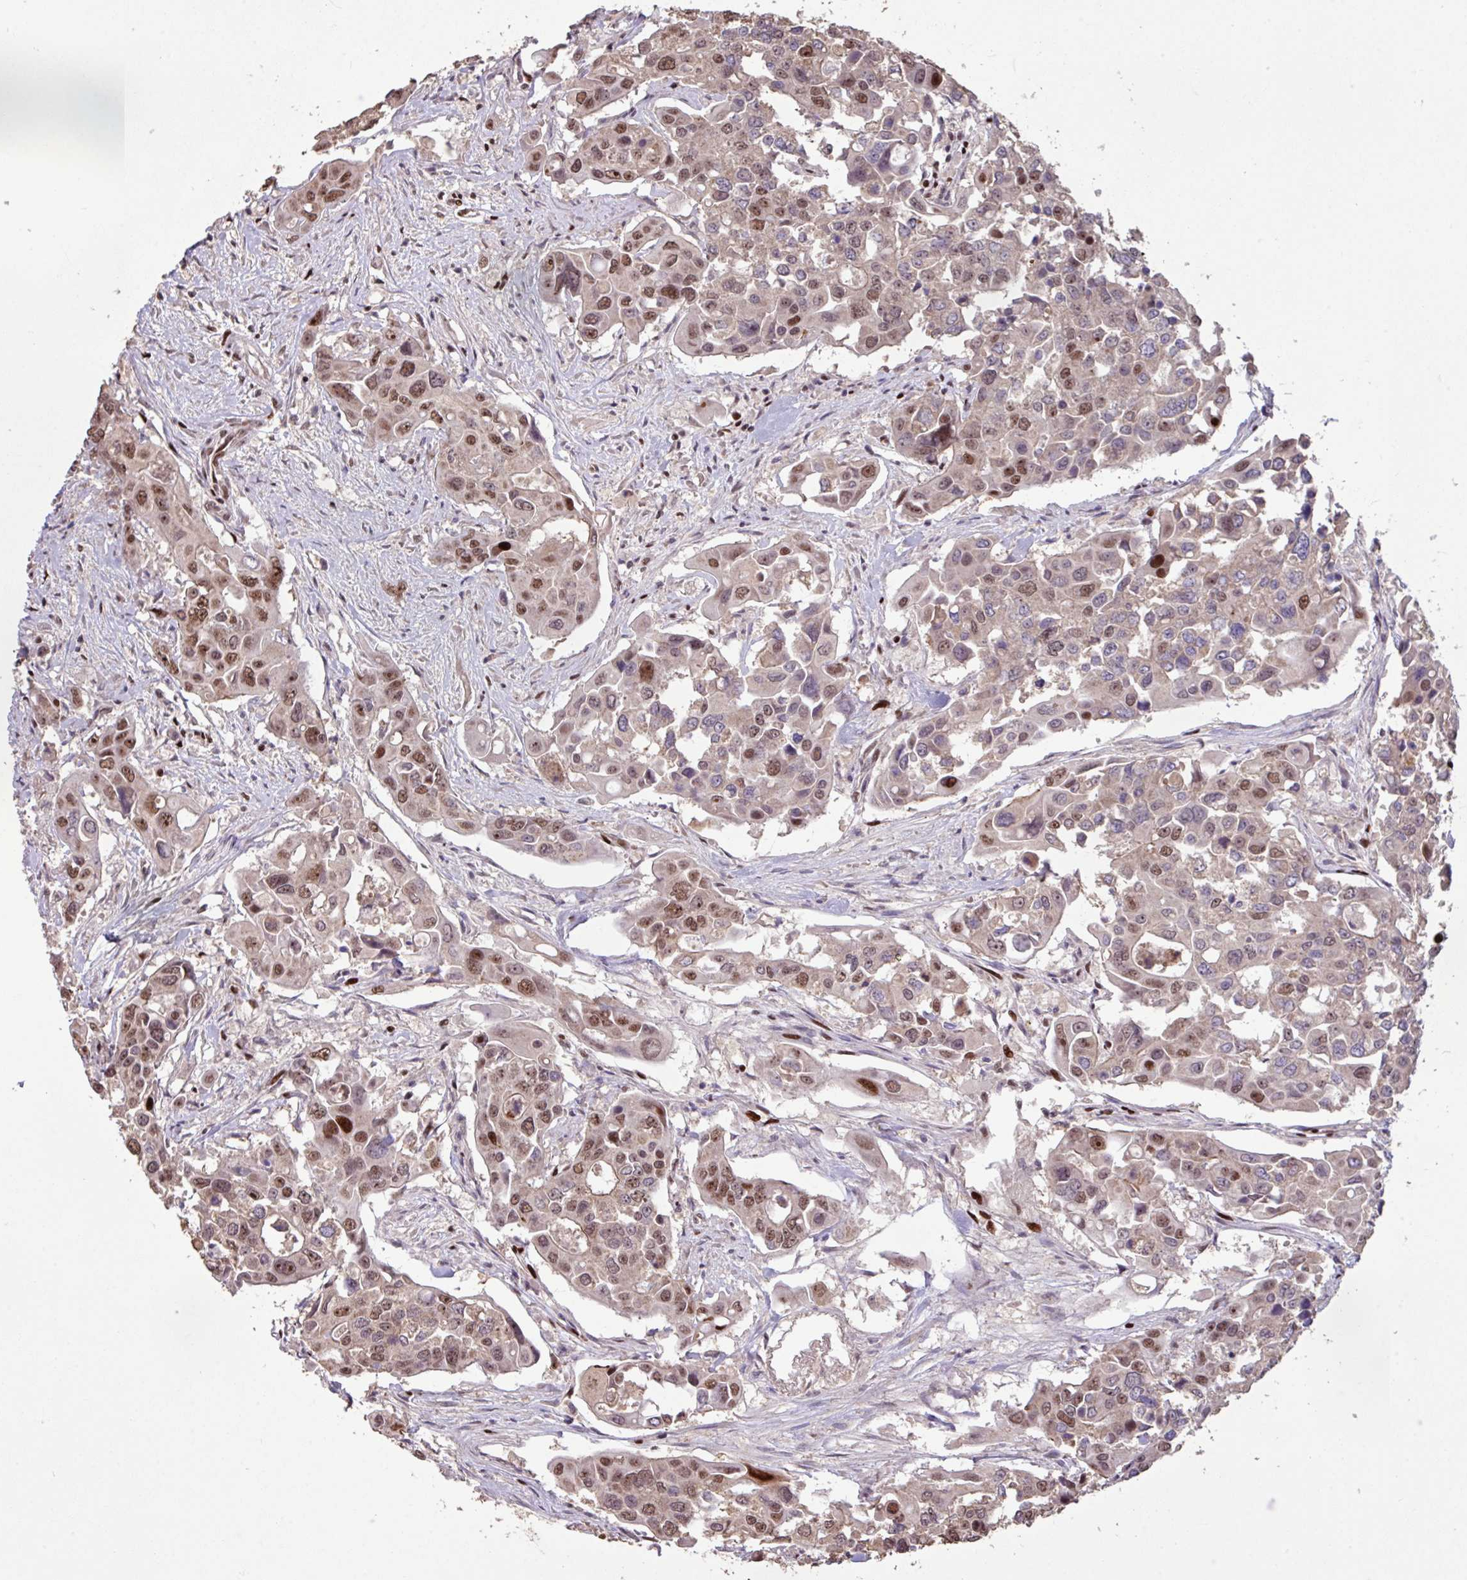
{"staining": {"intensity": "moderate", "quantity": "25%-75%", "location": "nuclear"}, "tissue": "colorectal cancer", "cell_type": "Tumor cells", "image_type": "cancer", "snomed": [{"axis": "morphology", "description": "Adenocarcinoma, NOS"}, {"axis": "topography", "description": "Colon"}], "caption": "Protein analysis of colorectal cancer tissue exhibits moderate nuclear staining in approximately 25%-75% of tumor cells.", "gene": "ZNF709", "patient": {"sex": "male", "age": 77}}